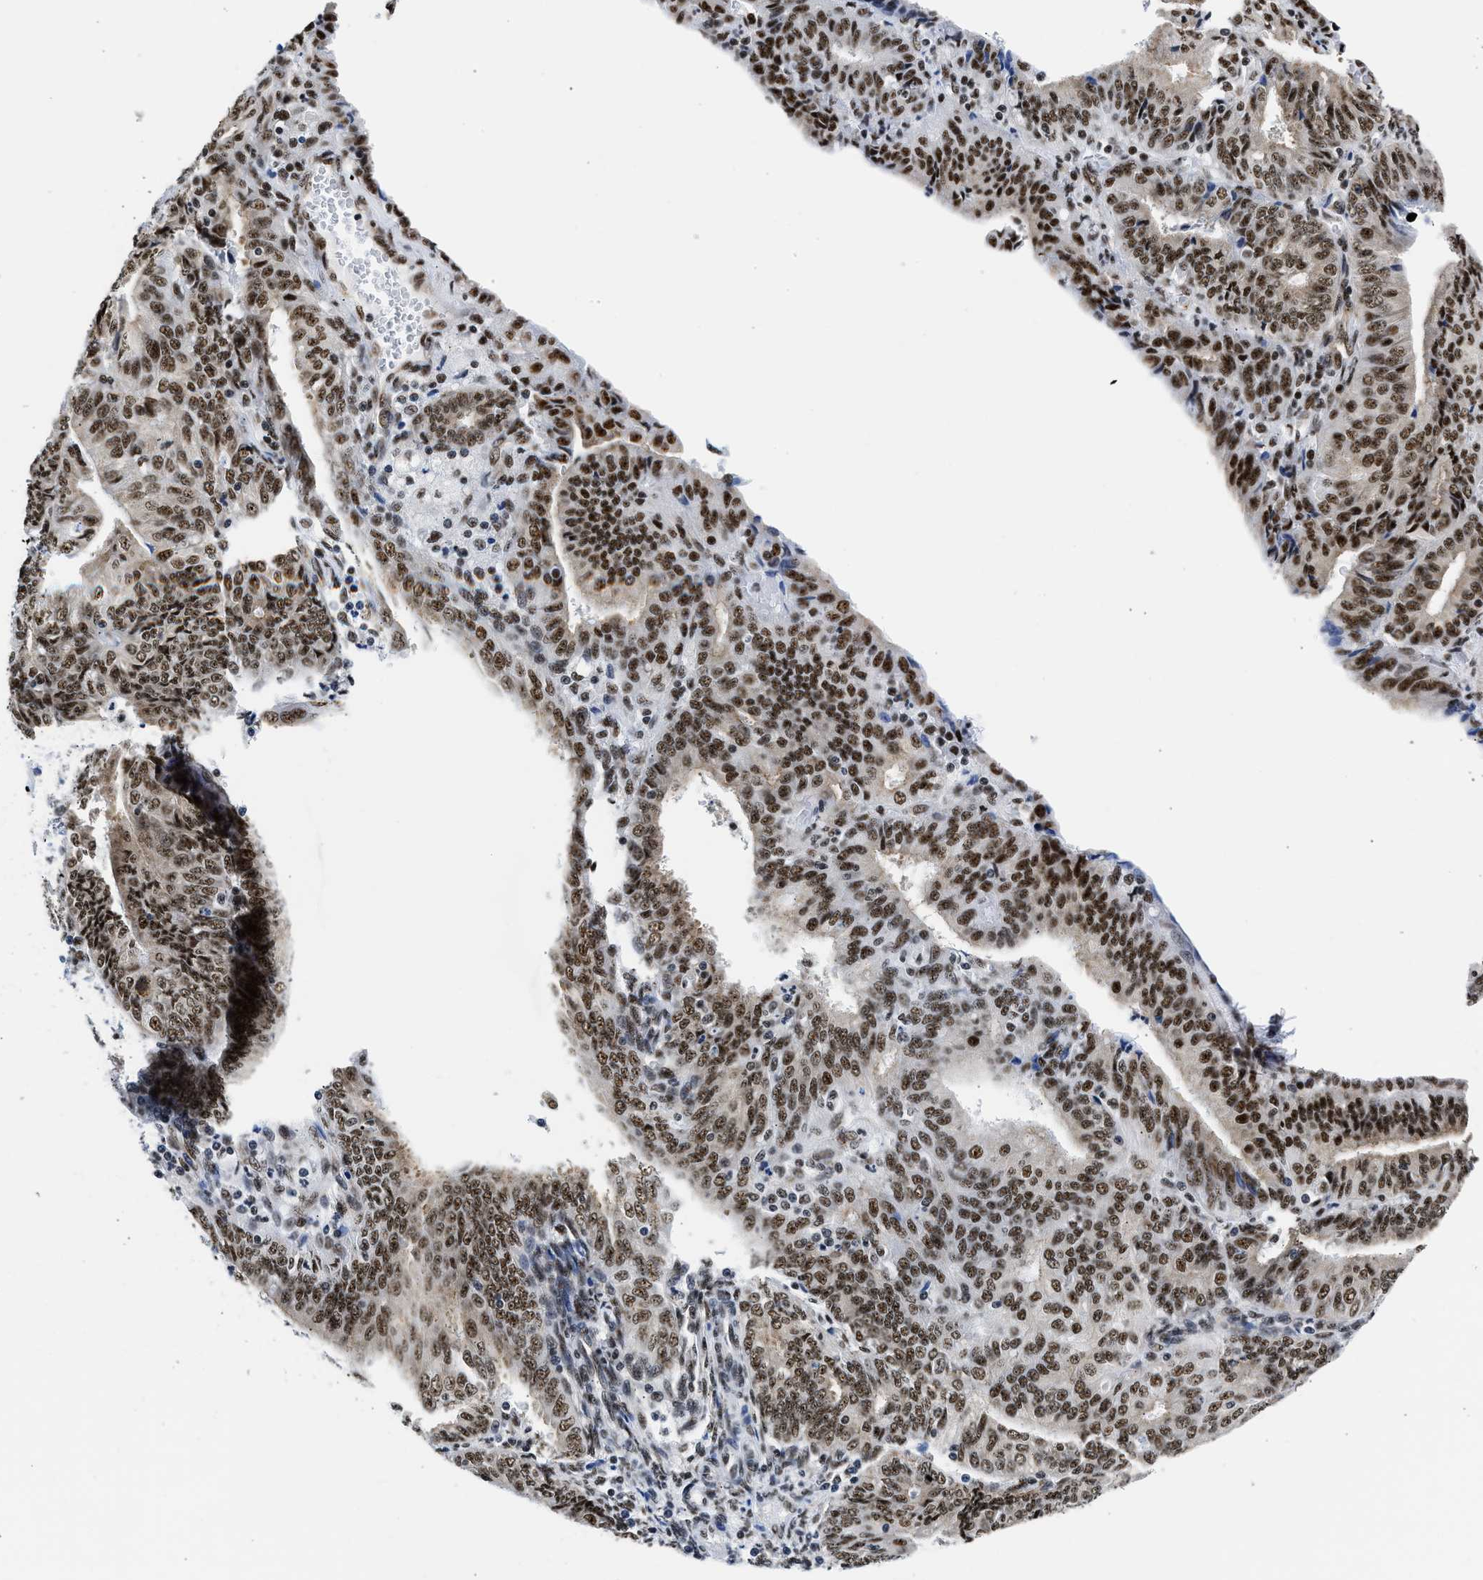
{"staining": {"intensity": "moderate", "quantity": ">75%", "location": "nuclear"}, "tissue": "endometrial cancer", "cell_type": "Tumor cells", "image_type": "cancer", "snomed": [{"axis": "morphology", "description": "Adenocarcinoma, NOS"}, {"axis": "topography", "description": "Endometrium"}], "caption": "Moderate nuclear staining is identified in about >75% of tumor cells in adenocarcinoma (endometrial).", "gene": "RBM8A", "patient": {"sex": "female", "age": 58}}